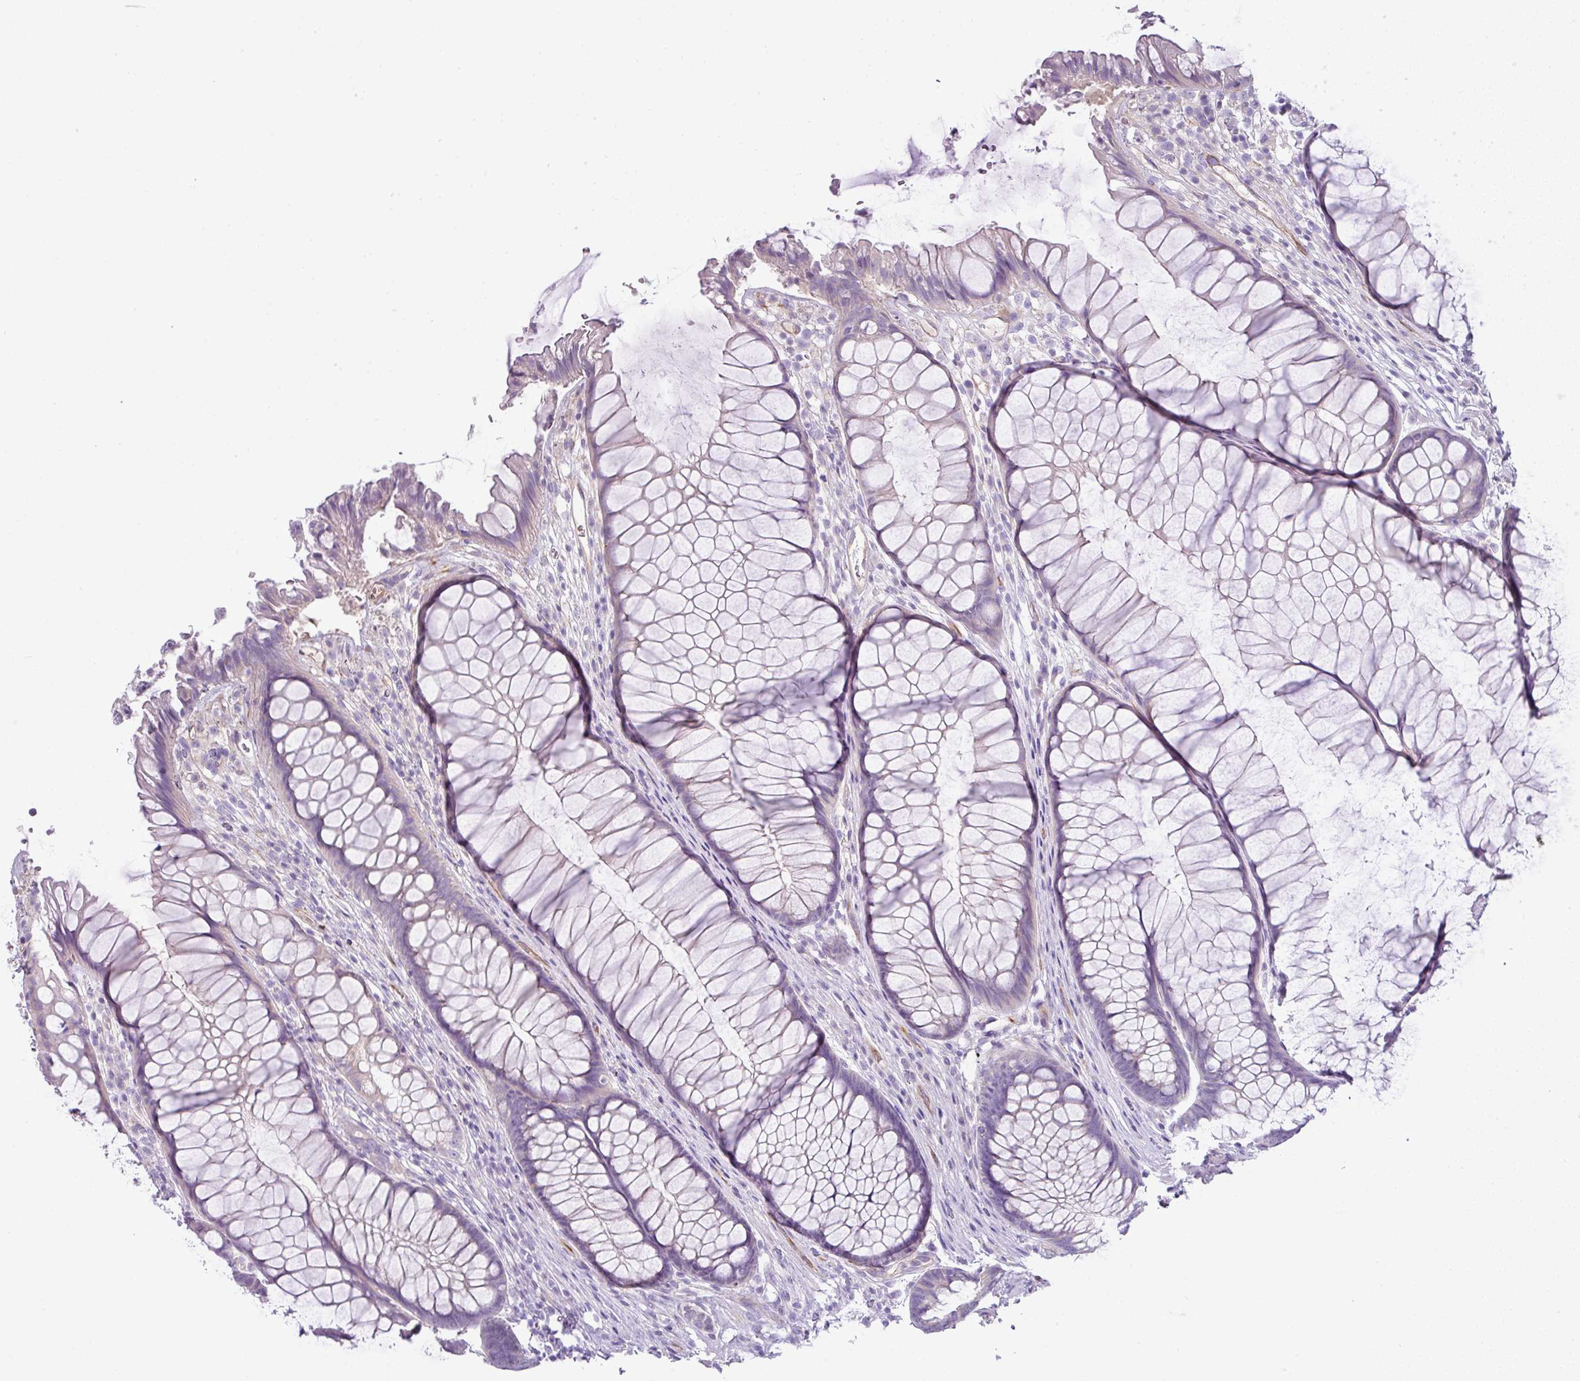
{"staining": {"intensity": "negative", "quantity": "none", "location": "none"}, "tissue": "rectum", "cell_type": "Glandular cells", "image_type": "normal", "snomed": [{"axis": "morphology", "description": "Normal tissue, NOS"}, {"axis": "topography", "description": "Smooth muscle"}, {"axis": "topography", "description": "Rectum"}], "caption": "This is a image of immunohistochemistry (IHC) staining of benign rectum, which shows no positivity in glandular cells. The staining was performed using DAB to visualize the protein expression in brown, while the nuclei were stained in blue with hematoxylin (Magnification: 20x).", "gene": "ENSG00000273748", "patient": {"sex": "male", "age": 53}}